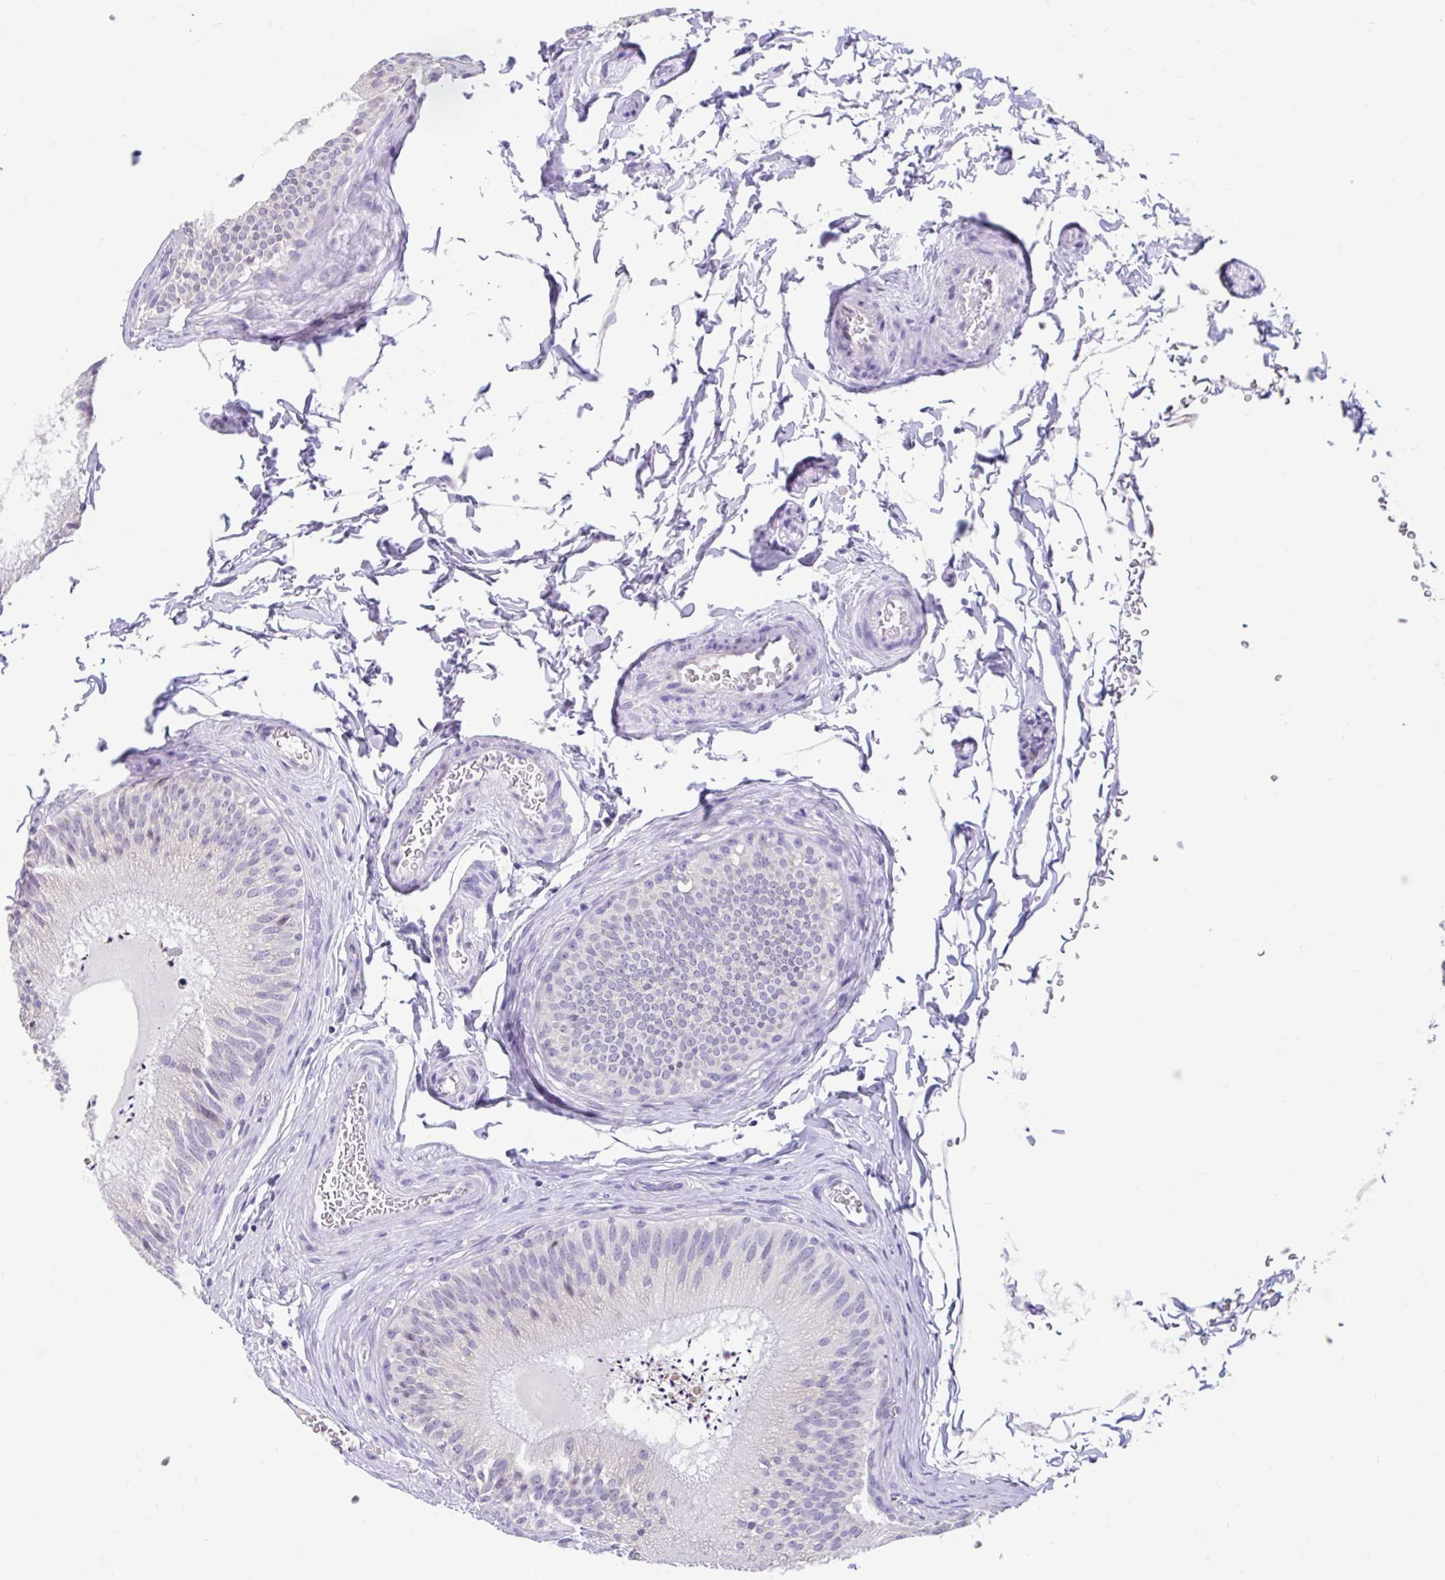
{"staining": {"intensity": "negative", "quantity": "none", "location": "none"}, "tissue": "epididymis", "cell_type": "Glandular cells", "image_type": "normal", "snomed": [{"axis": "morphology", "description": "Normal tissue, NOS"}, {"axis": "topography", "description": "Epididymis"}], "caption": "DAB immunohistochemical staining of benign human epididymis reveals no significant expression in glandular cells. (Stains: DAB (3,3'-diaminobenzidine) immunohistochemistry with hematoxylin counter stain, Microscopy: brightfield microscopy at high magnification).", "gene": "NT5C1B", "patient": {"sex": "male", "age": 24}}